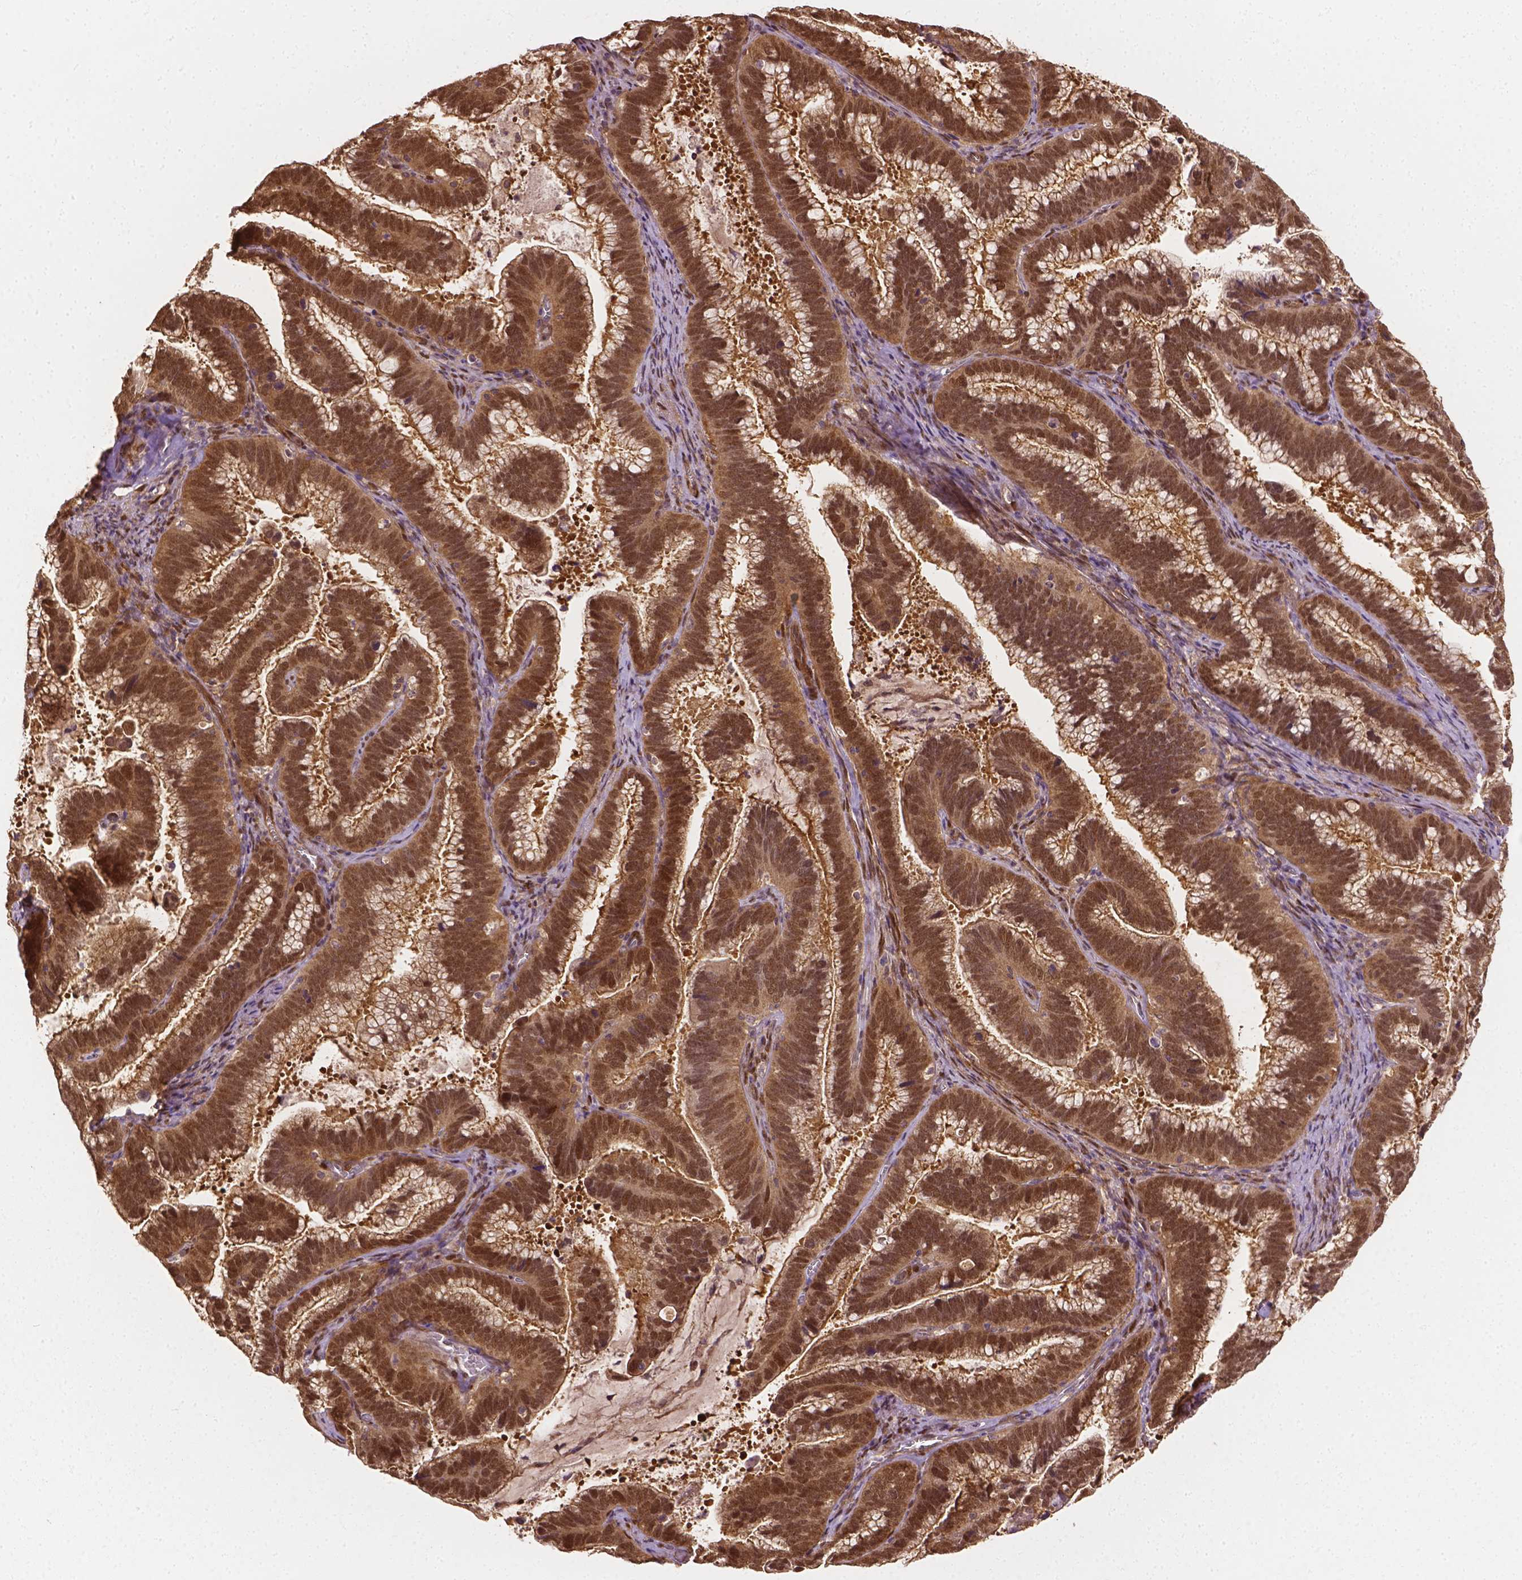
{"staining": {"intensity": "moderate", "quantity": ">75%", "location": "cytoplasmic/membranous,nuclear"}, "tissue": "cervical cancer", "cell_type": "Tumor cells", "image_type": "cancer", "snomed": [{"axis": "morphology", "description": "Adenocarcinoma, NOS"}, {"axis": "topography", "description": "Cervix"}], "caption": "This photomicrograph displays IHC staining of adenocarcinoma (cervical), with medium moderate cytoplasmic/membranous and nuclear positivity in about >75% of tumor cells.", "gene": "YAP1", "patient": {"sex": "female", "age": 61}}